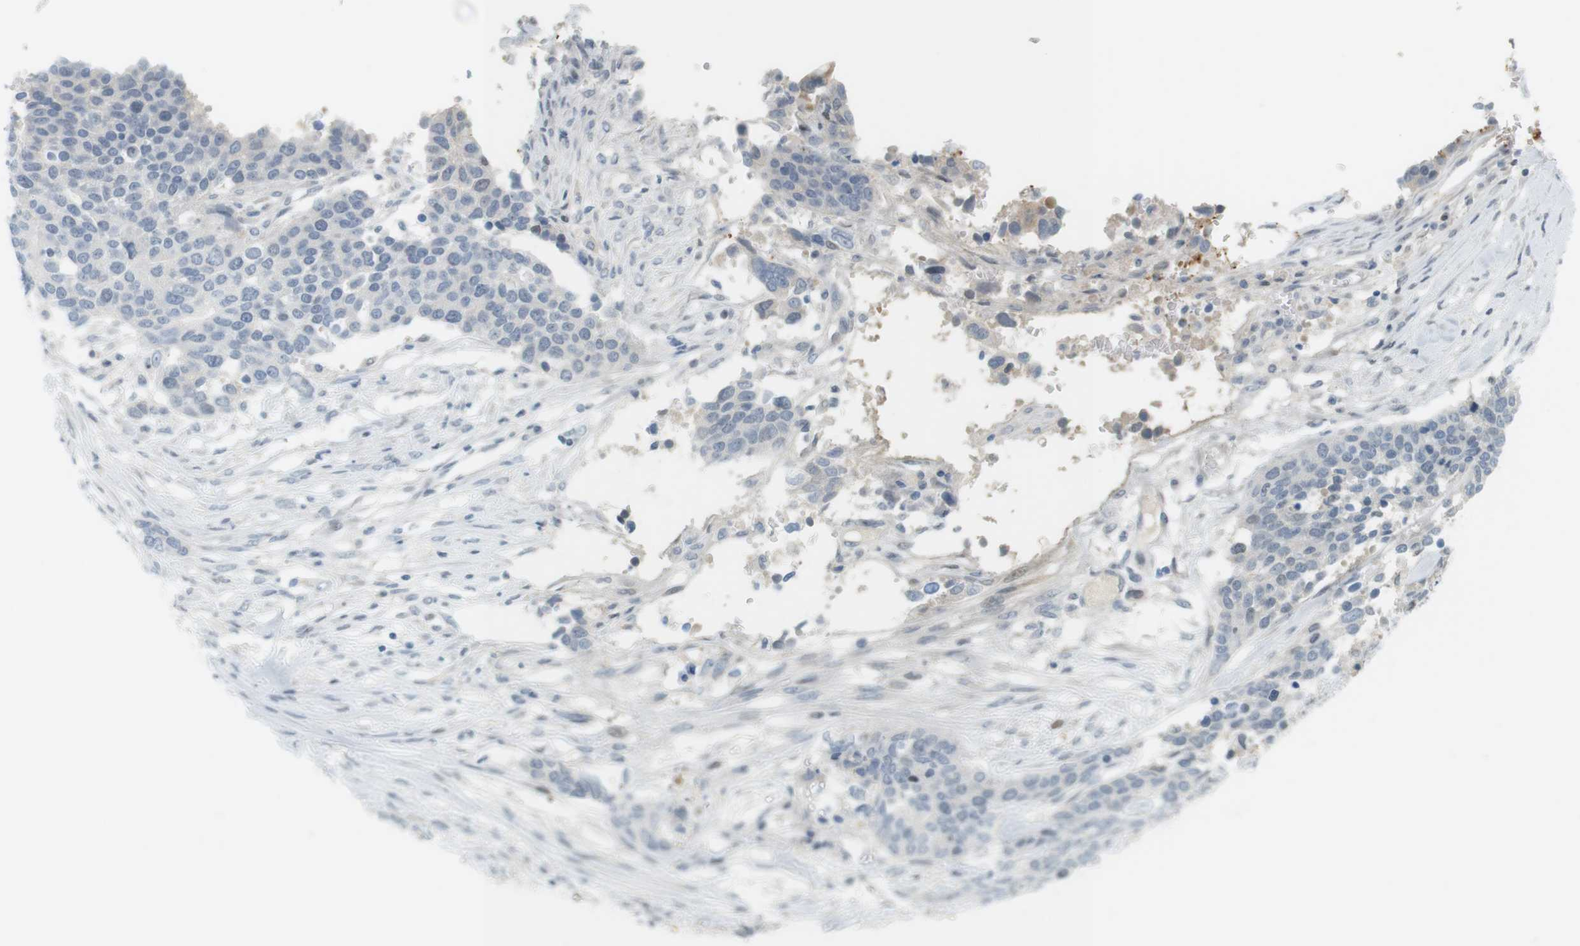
{"staining": {"intensity": "negative", "quantity": "none", "location": "none"}, "tissue": "ovarian cancer", "cell_type": "Tumor cells", "image_type": "cancer", "snomed": [{"axis": "morphology", "description": "Cystadenocarcinoma, serous, NOS"}, {"axis": "topography", "description": "Ovary"}], "caption": "A high-resolution image shows immunohistochemistry (IHC) staining of ovarian cancer (serous cystadenocarcinoma), which demonstrates no significant expression in tumor cells.", "gene": "DMC1", "patient": {"sex": "female", "age": 44}}